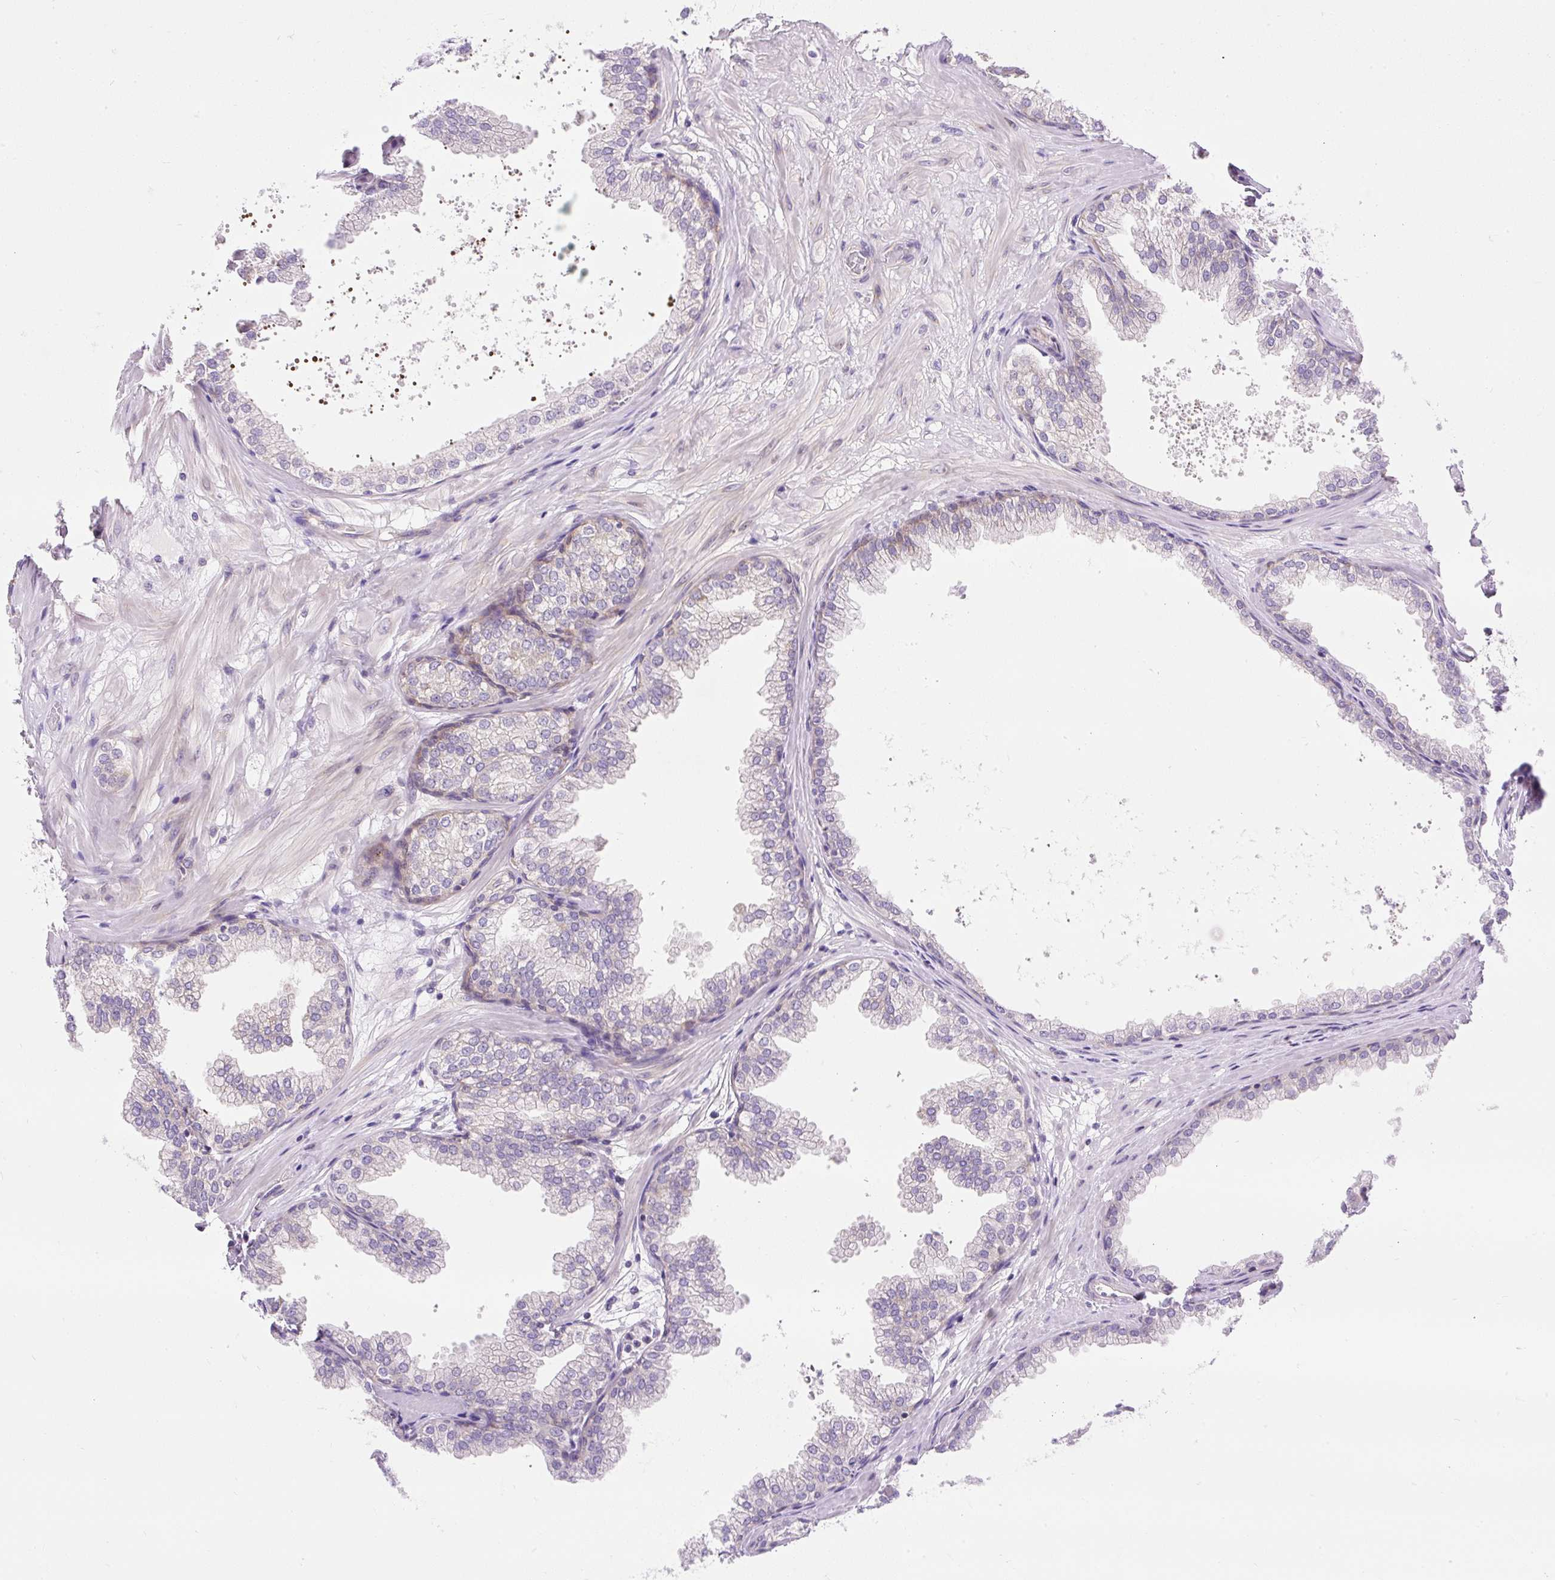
{"staining": {"intensity": "moderate", "quantity": "25%-75%", "location": "cytoplasmic/membranous"}, "tissue": "prostate", "cell_type": "Glandular cells", "image_type": "normal", "snomed": [{"axis": "morphology", "description": "Normal tissue, NOS"}, {"axis": "topography", "description": "Prostate"}], "caption": "Prostate stained with DAB immunohistochemistry exhibits medium levels of moderate cytoplasmic/membranous expression in approximately 25%-75% of glandular cells. (brown staining indicates protein expression, while blue staining denotes nuclei).", "gene": "GPR45", "patient": {"sex": "male", "age": 37}}